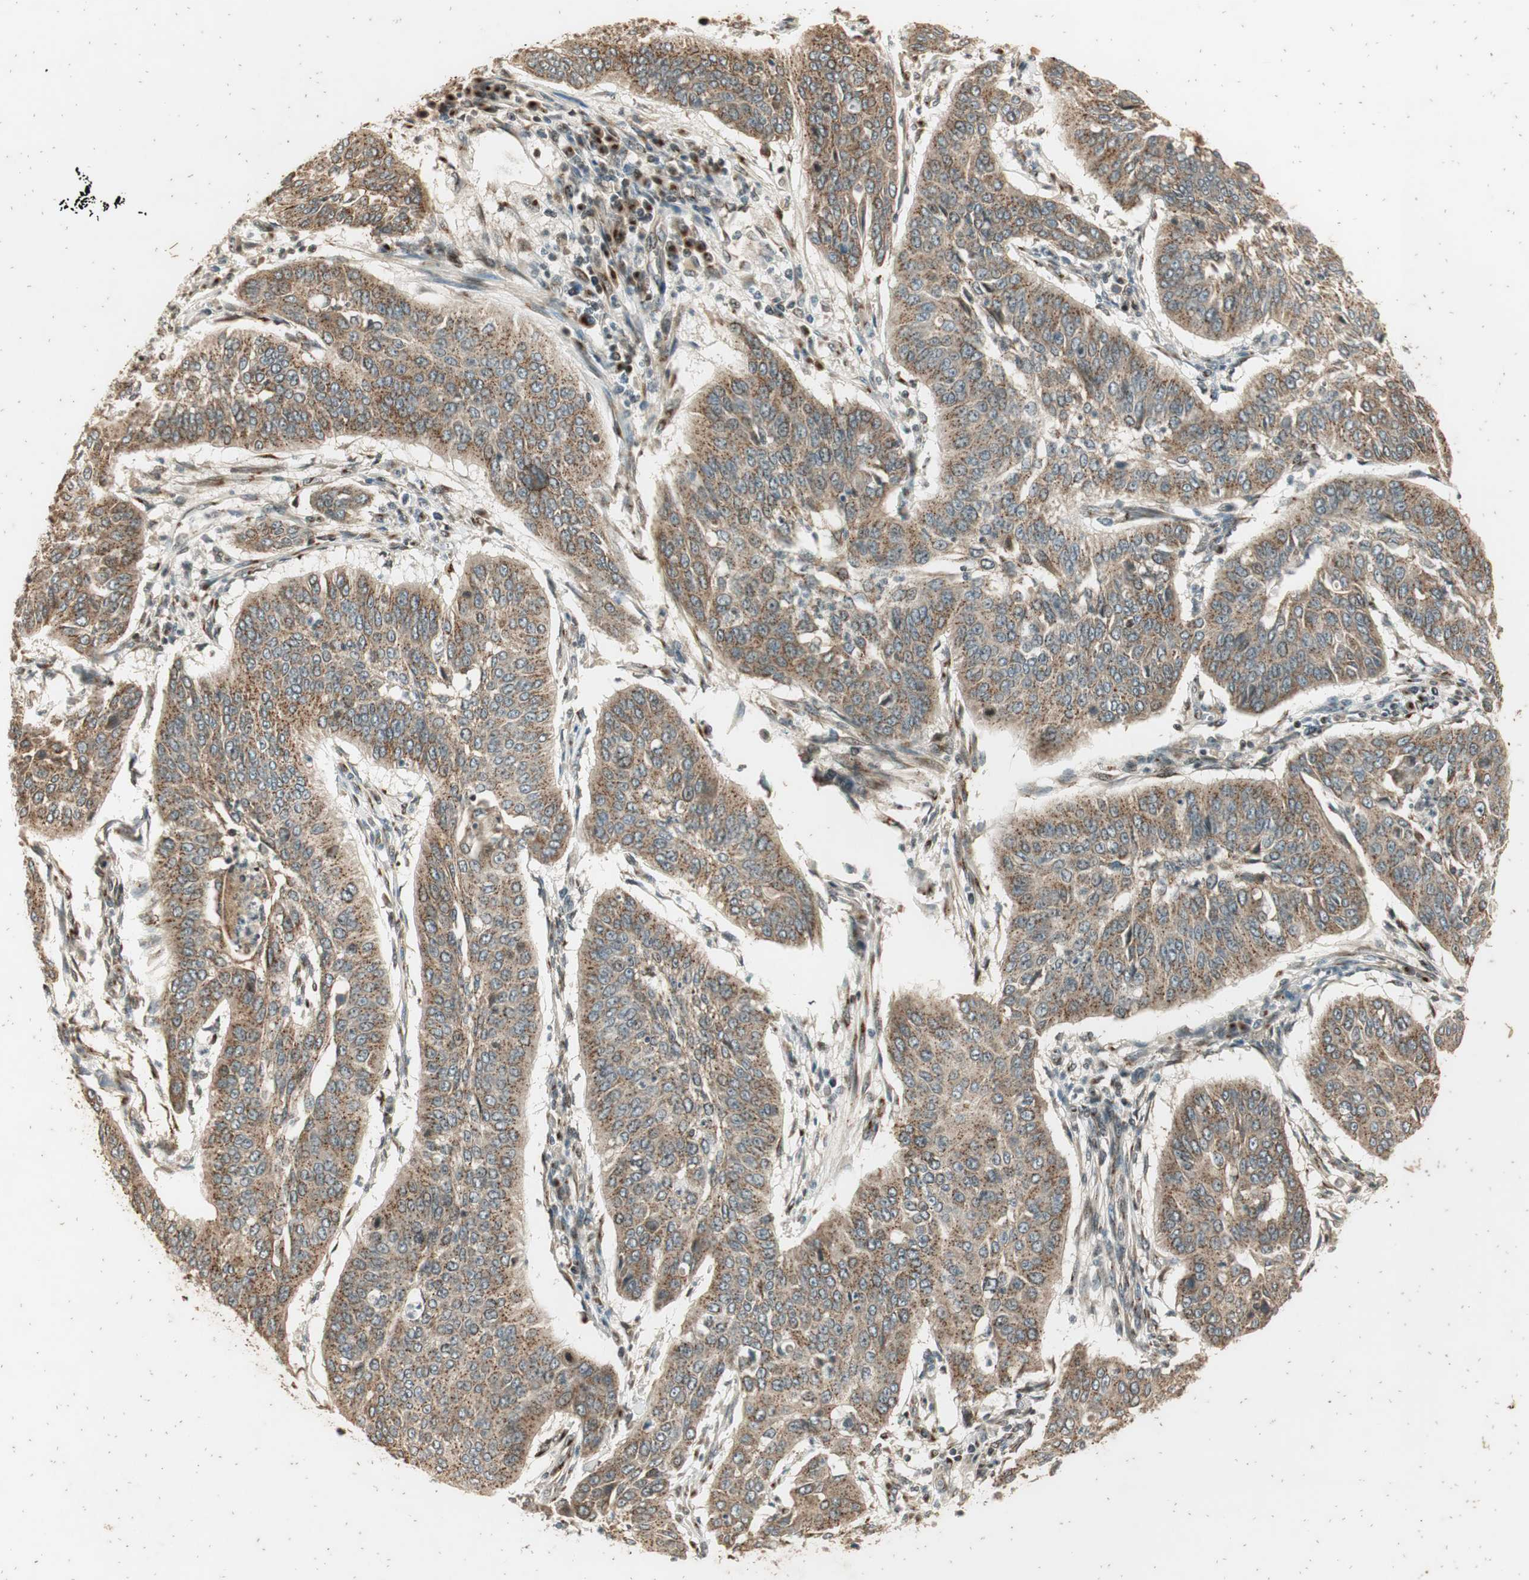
{"staining": {"intensity": "weak", "quantity": ">75%", "location": "cytoplasmic/membranous"}, "tissue": "cervical cancer", "cell_type": "Tumor cells", "image_type": "cancer", "snomed": [{"axis": "morphology", "description": "Normal tissue, NOS"}, {"axis": "morphology", "description": "Squamous cell carcinoma, NOS"}, {"axis": "topography", "description": "Cervix"}], "caption": "This is a photomicrograph of IHC staining of cervical cancer, which shows weak positivity in the cytoplasmic/membranous of tumor cells.", "gene": "NEO1", "patient": {"sex": "female", "age": 39}}